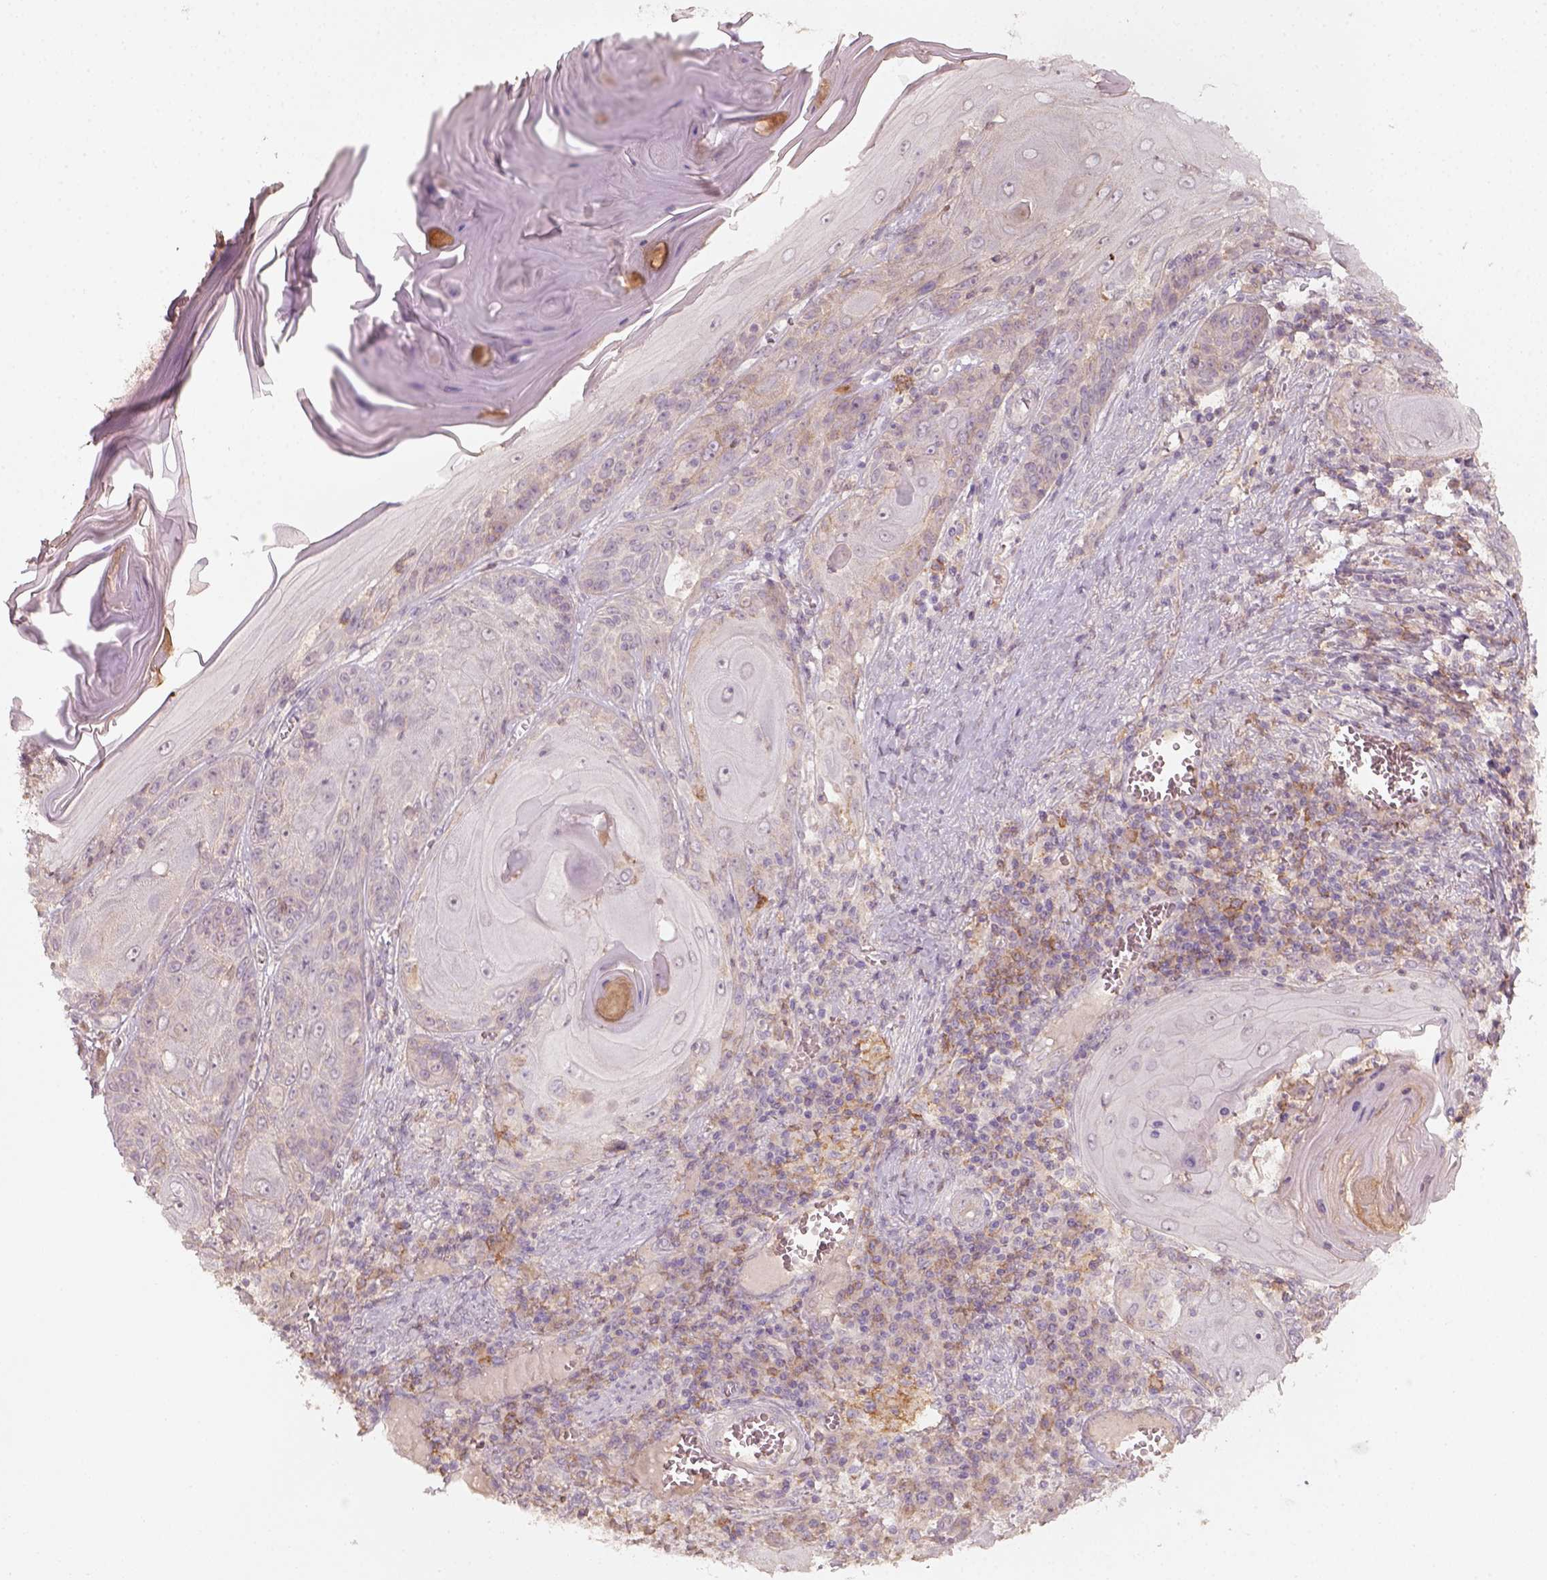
{"staining": {"intensity": "weak", "quantity": "<25%", "location": "cytoplasmic/membranous"}, "tissue": "skin cancer", "cell_type": "Tumor cells", "image_type": "cancer", "snomed": [{"axis": "morphology", "description": "Squamous cell carcinoma, NOS"}, {"axis": "topography", "description": "Skin"}, {"axis": "topography", "description": "Vulva"}], "caption": "The histopathology image exhibits no staining of tumor cells in skin cancer (squamous cell carcinoma).", "gene": "AQP9", "patient": {"sex": "female", "age": 85}}